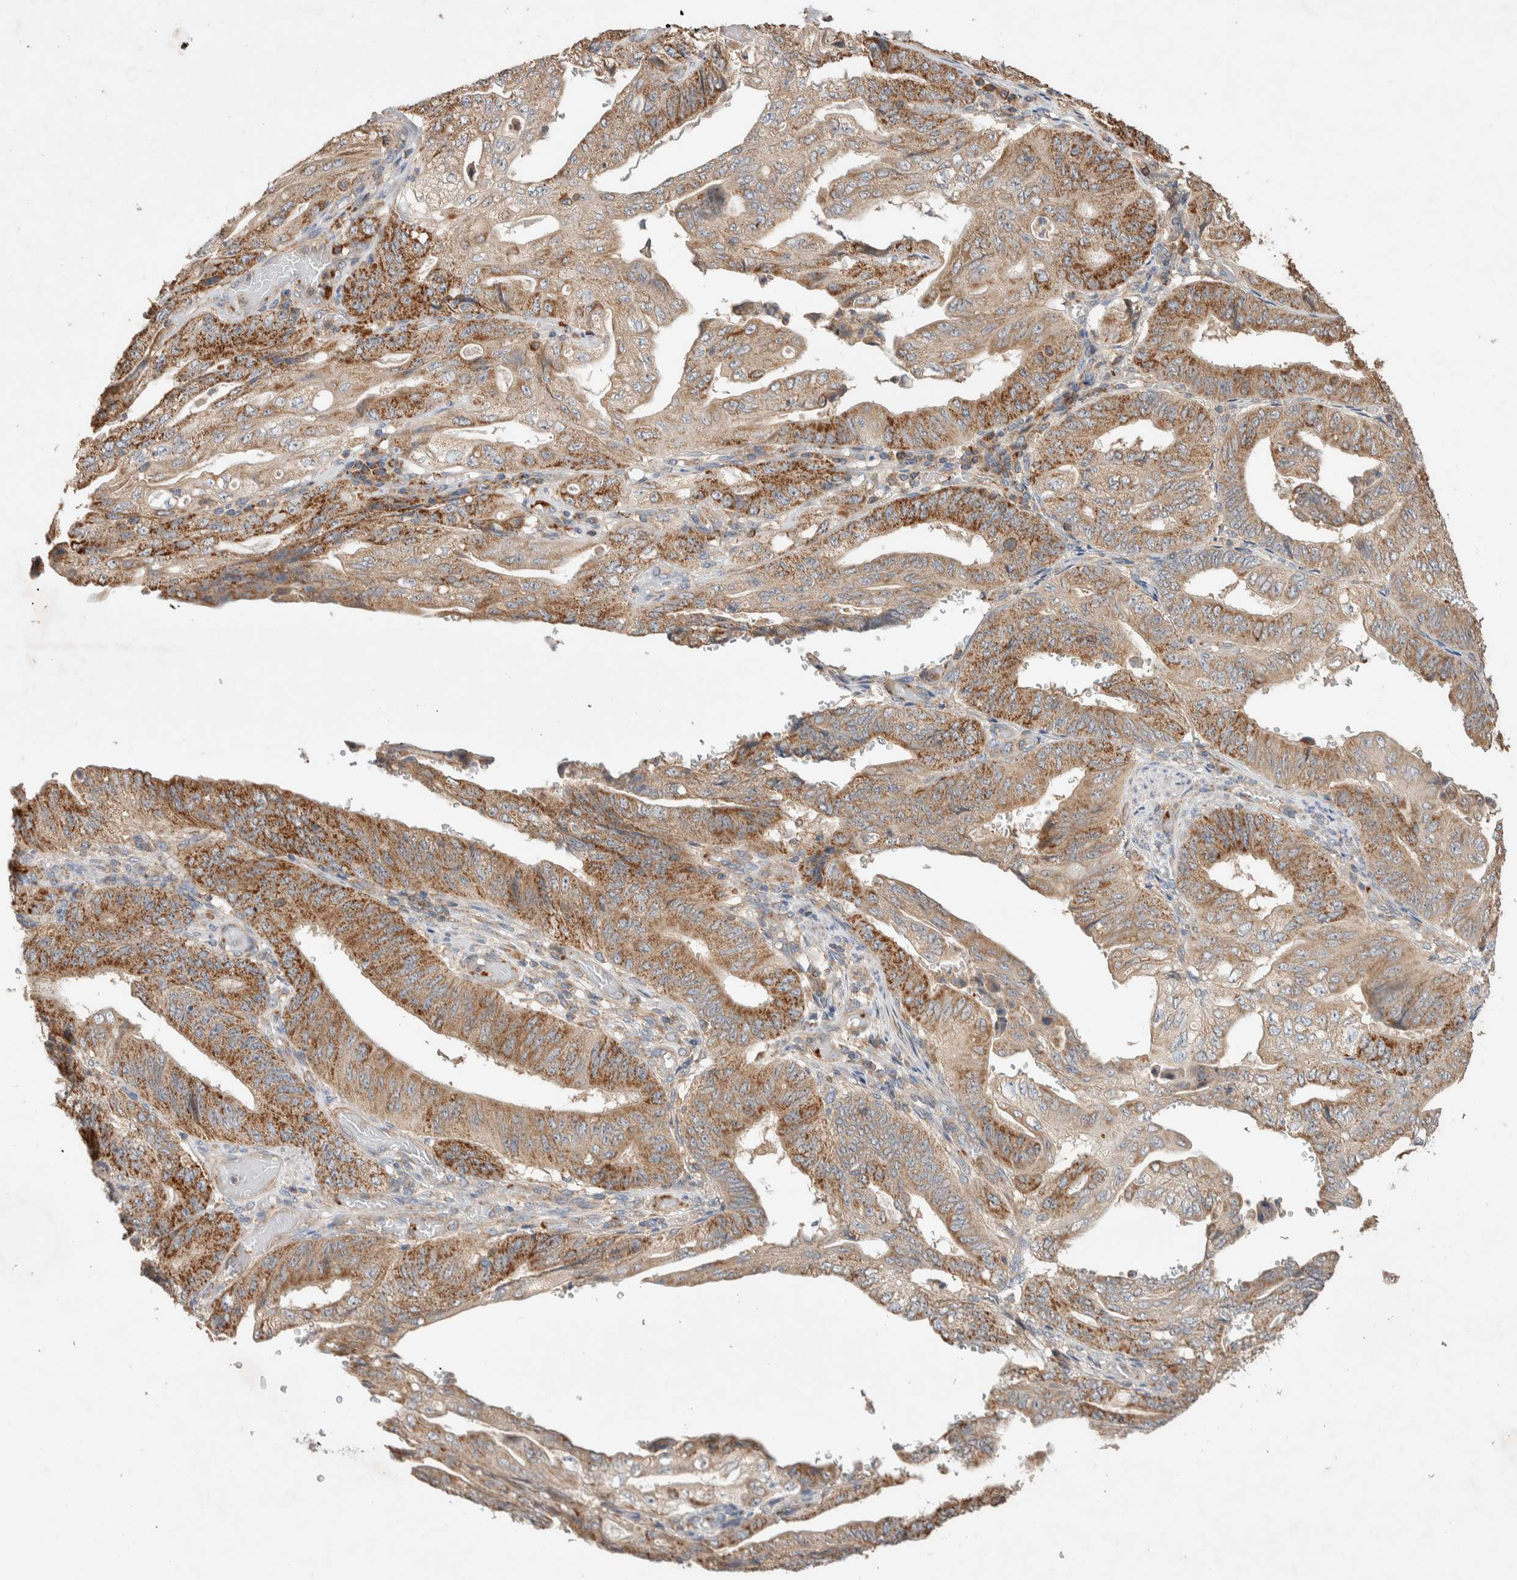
{"staining": {"intensity": "moderate", "quantity": ">75%", "location": "cytoplasmic/membranous"}, "tissue": "stomach cancer", "cell_type": "Tumor cells", "image_type": "cancer", "snomed": [{"axis": "morphology", "description": "Adenocarcinoma, NOS"}, {"axis": "topography", "description": "Stomach"}], "caption": "This photomicrograph demonstrates immunohistochemistry staining of stomach cancer, with medium moderate cytoplasmic/membranous positivity in approximately >75% of tumor cells.", "gene": "DEPTOR", "patient": {"sex": "female", "age": 73}}